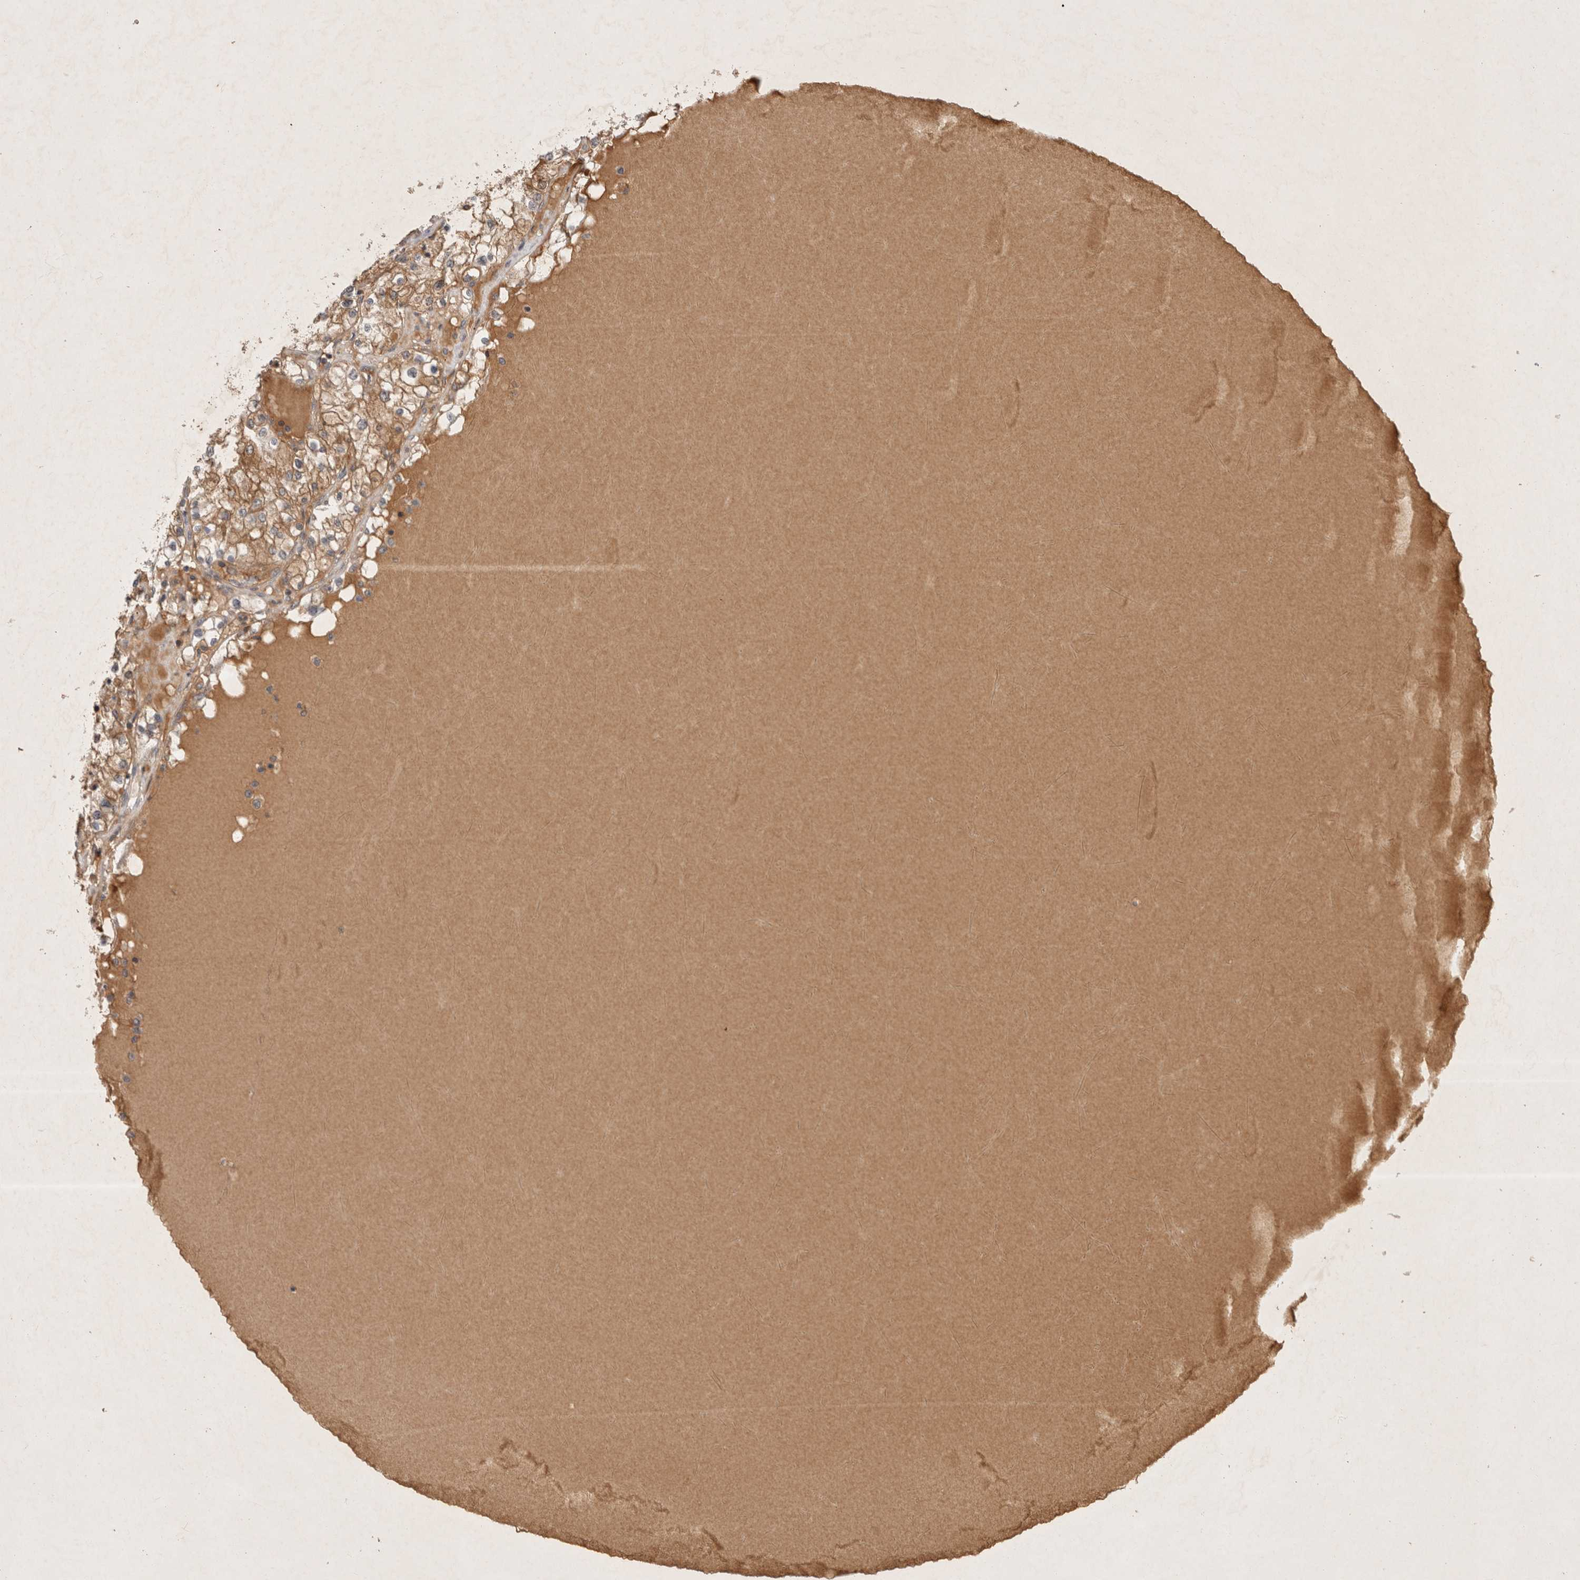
{"staining": {"intensity": "moderate", "quantity": ">75%", "location": "cytoplasmic/membranous"}, "tissue": "renal cancer", "cell_type": "Tumor cells", "image_type": "cancer", "snomed": [{"axis": "morphology", "description": "Adenocarcinoma, NOS"}, {"axis": "topography", "description": "Kidney"}], "caption": "A histopathology image of human renal adenocarcinoma stained for a protein demonstrates moderate cytoplasmic/membranous brown staining in tumor cells.", "gene": "YES1", "patient": {"sex": "male", "age": 68}}